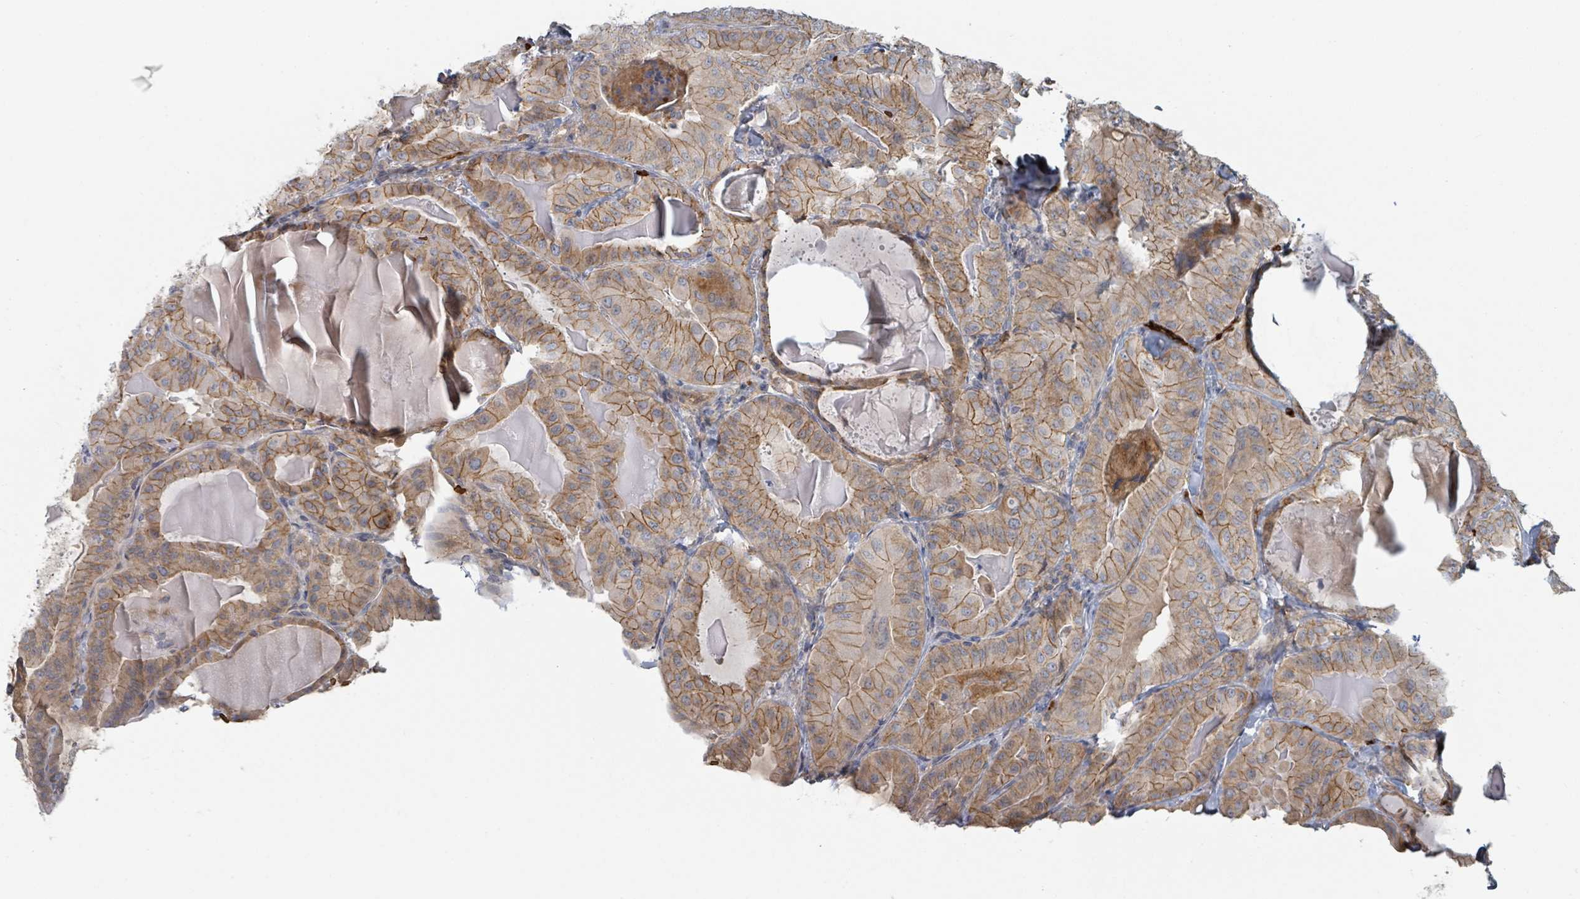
{"staining": {"intensity": "moderate", "quantity": ">75%", "location": "cytoplasmic/membranous"}, "tissue": "thyroid cancer", "cell_type": "Tumor cells", "image_type": "cancer", "snomed": [{"axis": "morphology", "description": "Papillary adenocarcinoma, NOS"}, {"axis": "topography", "description": "Thyroid gland"}], "caption": "This image displays immunohistochemistry staining of thyroid papillary adenocarcinoma, with medium moderate cytoplasmic/membranous staining in about >75% of tumor cells.", "gene": "TRPC4AP", "patient": {"sex": "female", "age": 68}}